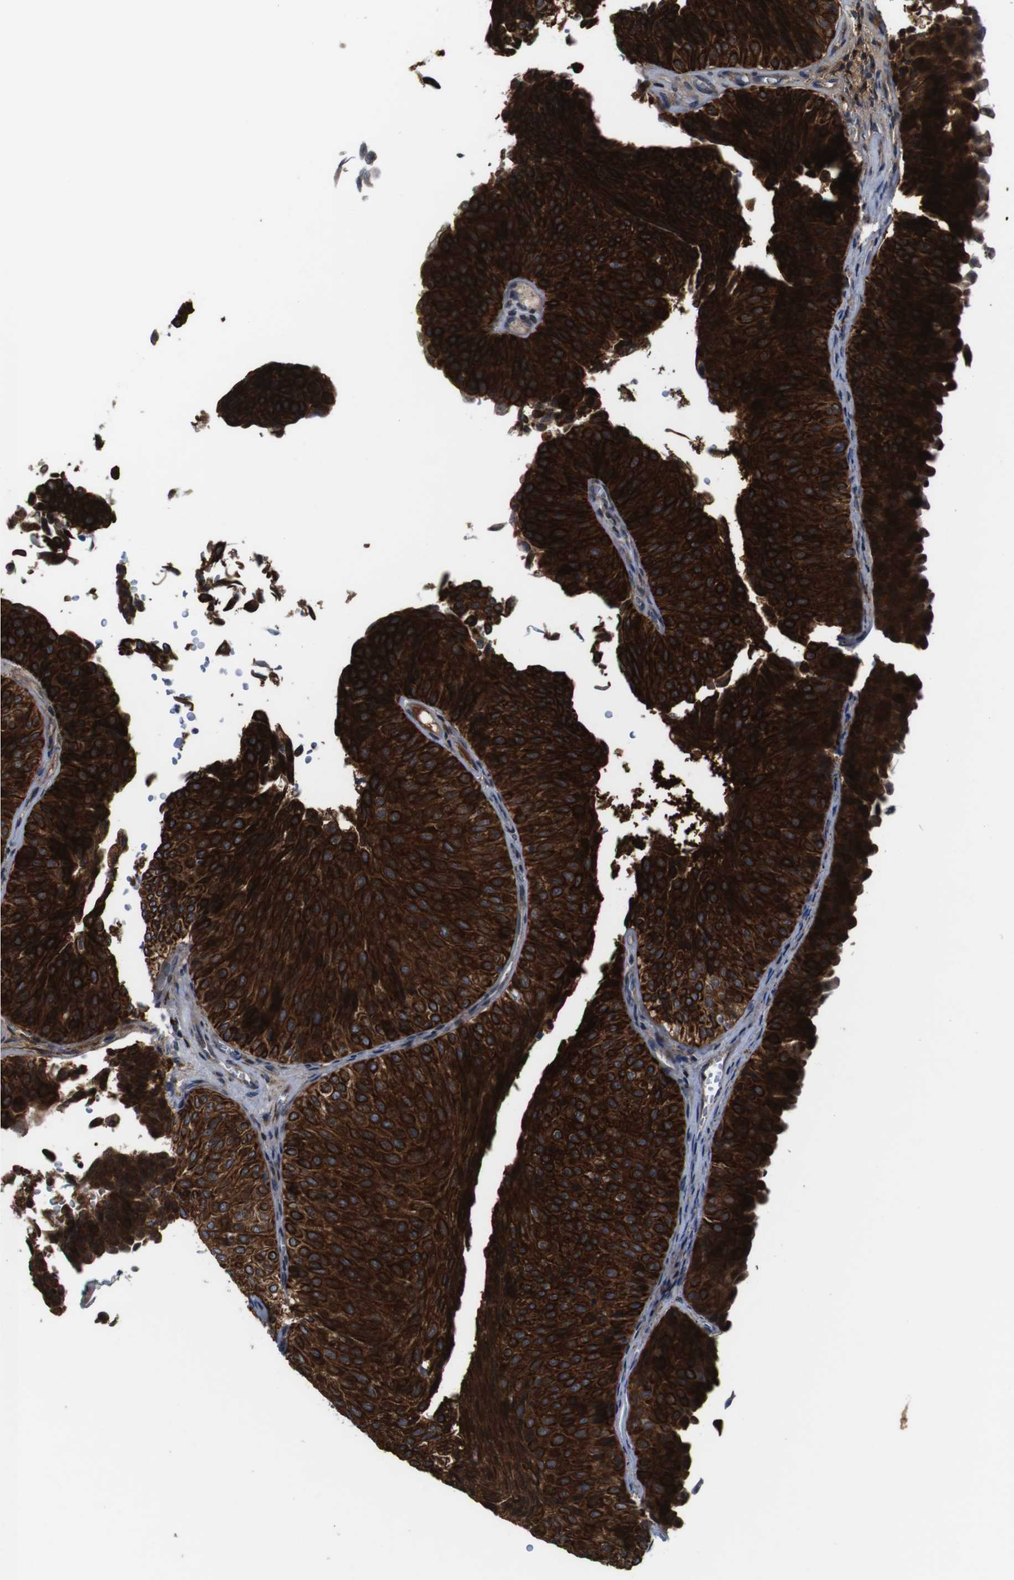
{"staining": {"intensity": "strong", "quantity": ">75%", "location": "cytoplasmic/membranous,nuclear"}, "tissue": "urothelial cancer", "cell_type": "Tumor cells", "image_type": "cancer", "snomed": [{"axis": "morphology", "description": "Urothelial carcinoma, Low grade"}, {"axis": "topography", "description": "Urinary bladder"}], "caption": "DAB immunohistochemical staining of human low-grade urothelial carcinoma exhibits strong cytoplasmic/membranous and nuclear protein positivity in approximately >75% of tumor cells. The staining was performed using DAB (3,3'-diaminobenzidine), with brown indicating positive protein expression. Nuclei are stained blue with hematoxylin.", "gene": "PCOLCE2", "patient": {"sex": "male", "age": 78}}